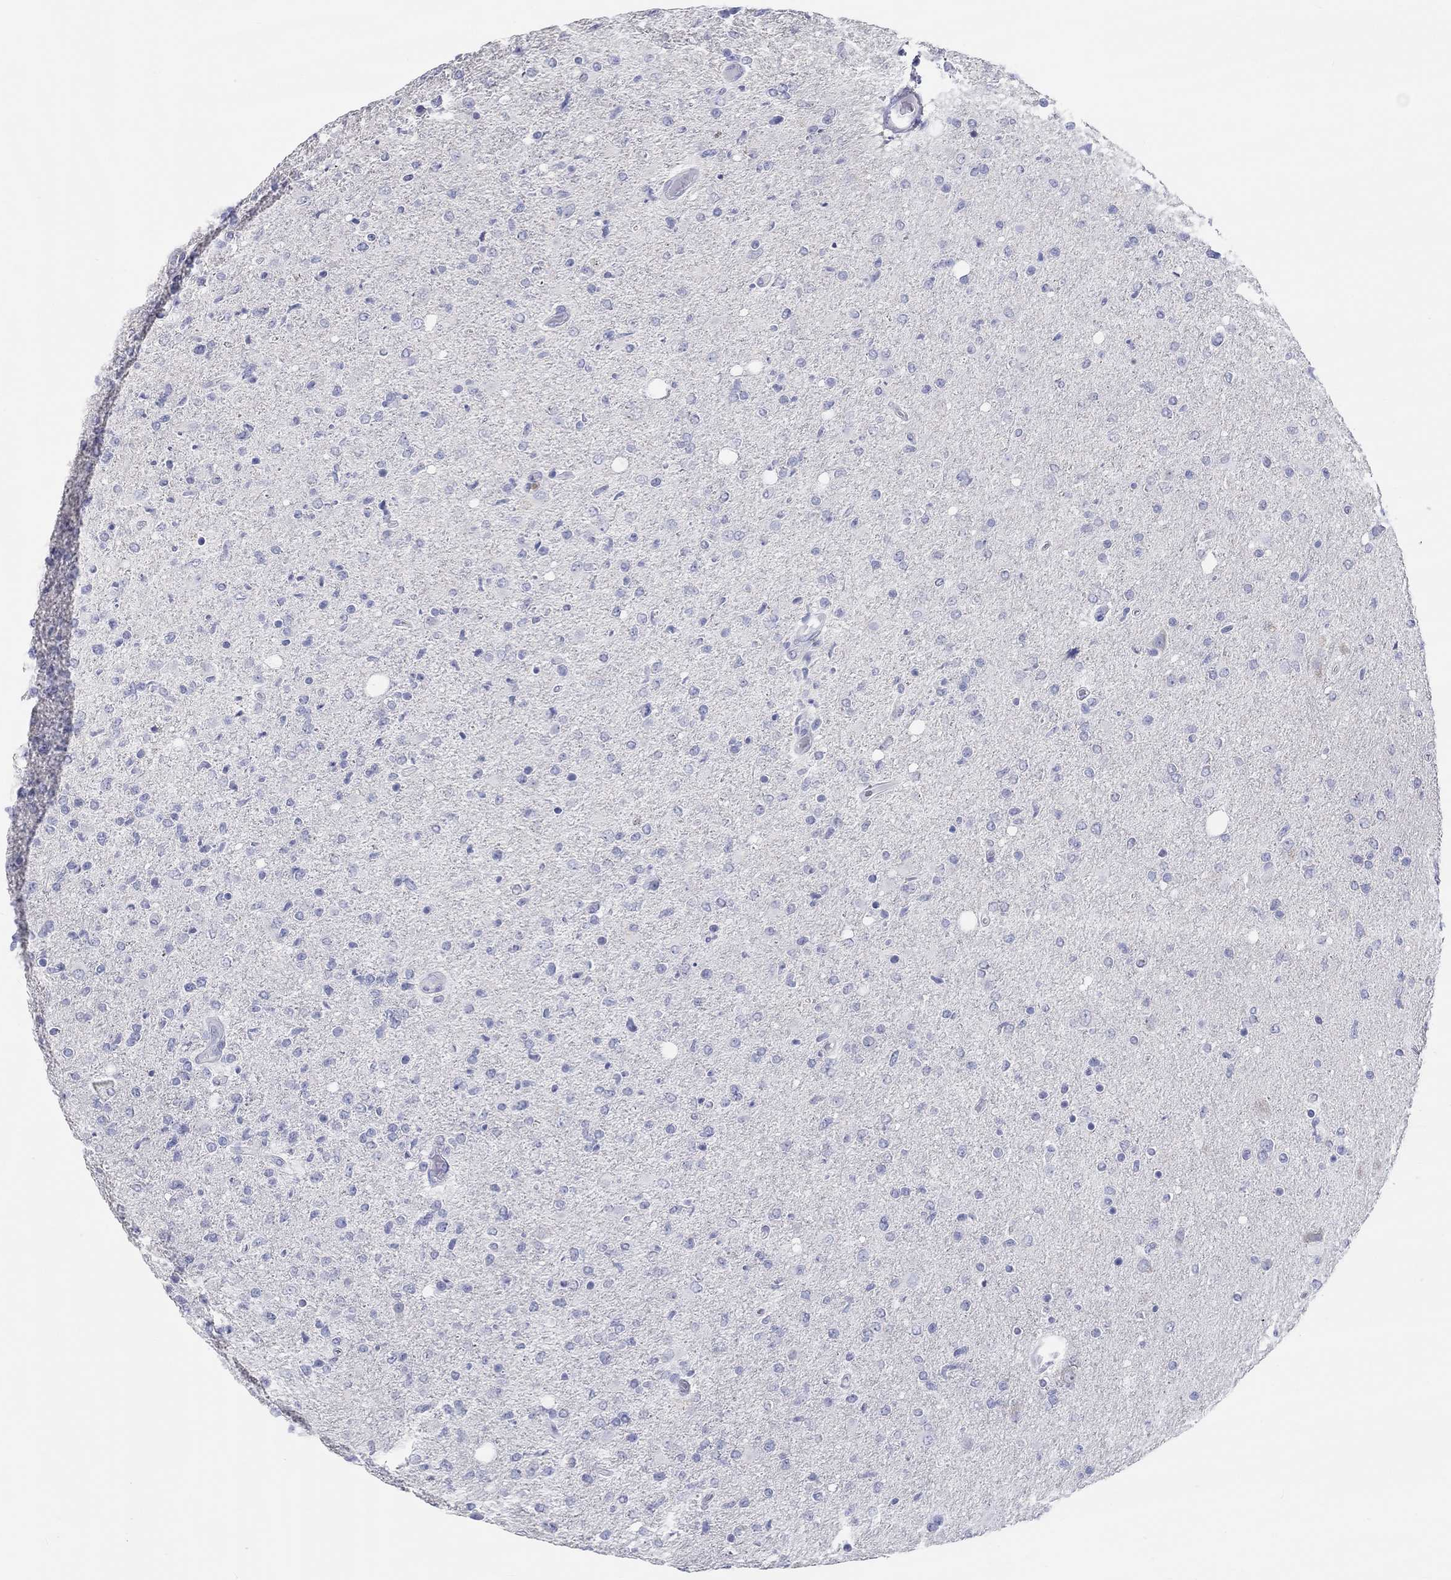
{"staining": {"intensity": "negative", "quantity": "none", "location": "none"}, "tissue": "glioma", "cell_type": "Tumor cells", "image_type": "cancer", "snomed": [{"axis": "morphology", "description": "Glioma, malignant, High grade"}, {"axis": "topography", "description": "Cerebral cortex"}], "caption": "There is no significant staining in tumor cells of glioma. (Stains: DAB (3,3'-diaminobenzidine) IHC with hematoxylin counter stain, Microscopy: brightfield microscopy at high magnification).", "gene": "LRRC4C", "patient": {"sex": "male", "age": 70}}